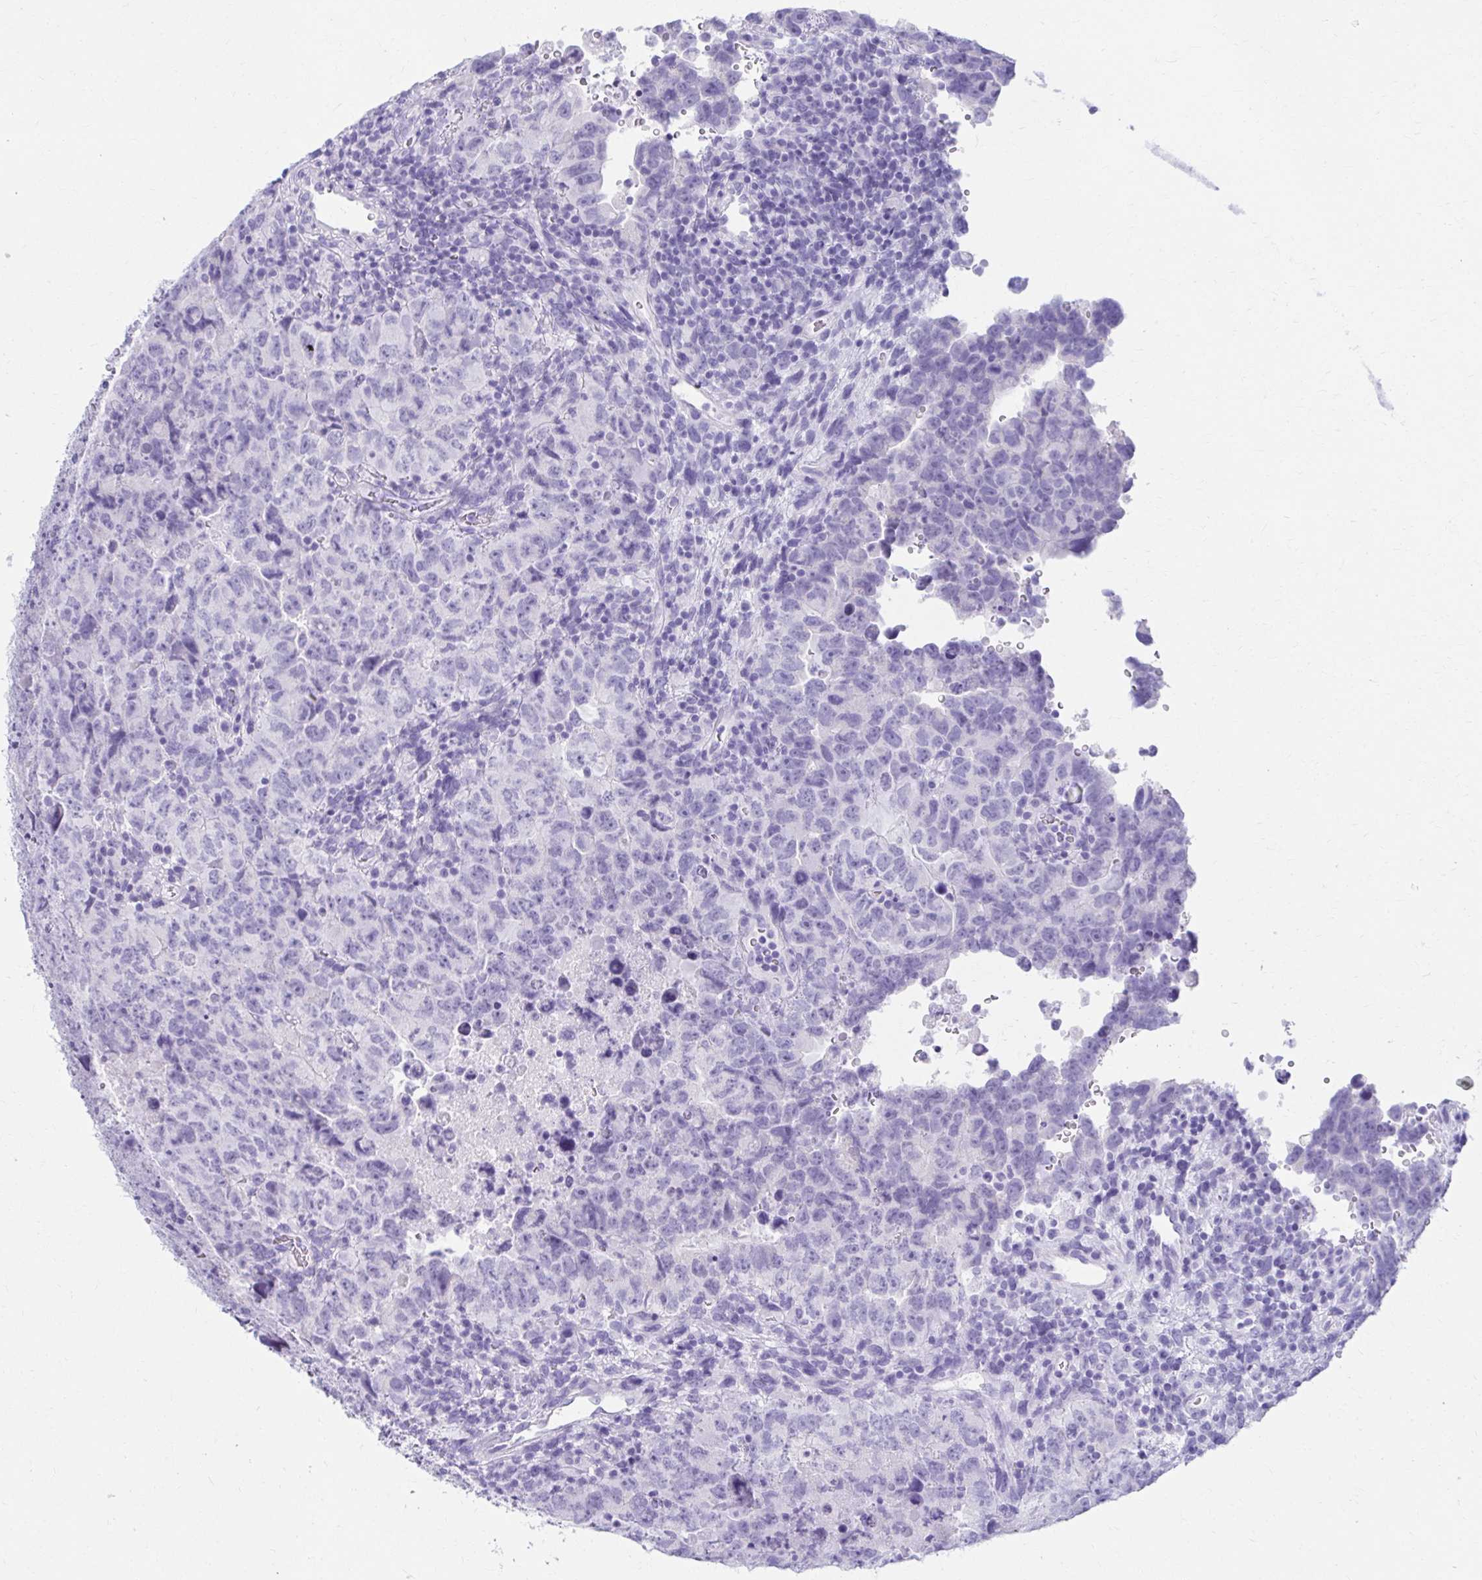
{"staining": {"intensity": "negative", "quantity": "none", "location": "none"}, "tissue": "testis cancer", "cell_type": "Tumor cells", "image_type": "cancer", "snomed": [{"axis": "morphology", "description": "Carcinoma, Embryonal, NOS"}, {"axis": "topography", "description": "Testis"}], "caption": "Immunohistochemistry of testis embryonal carcinoma displays no expression in tumor cells.", "gene": "ATP4B", "patient": {"sex": "male", "age": 24}}